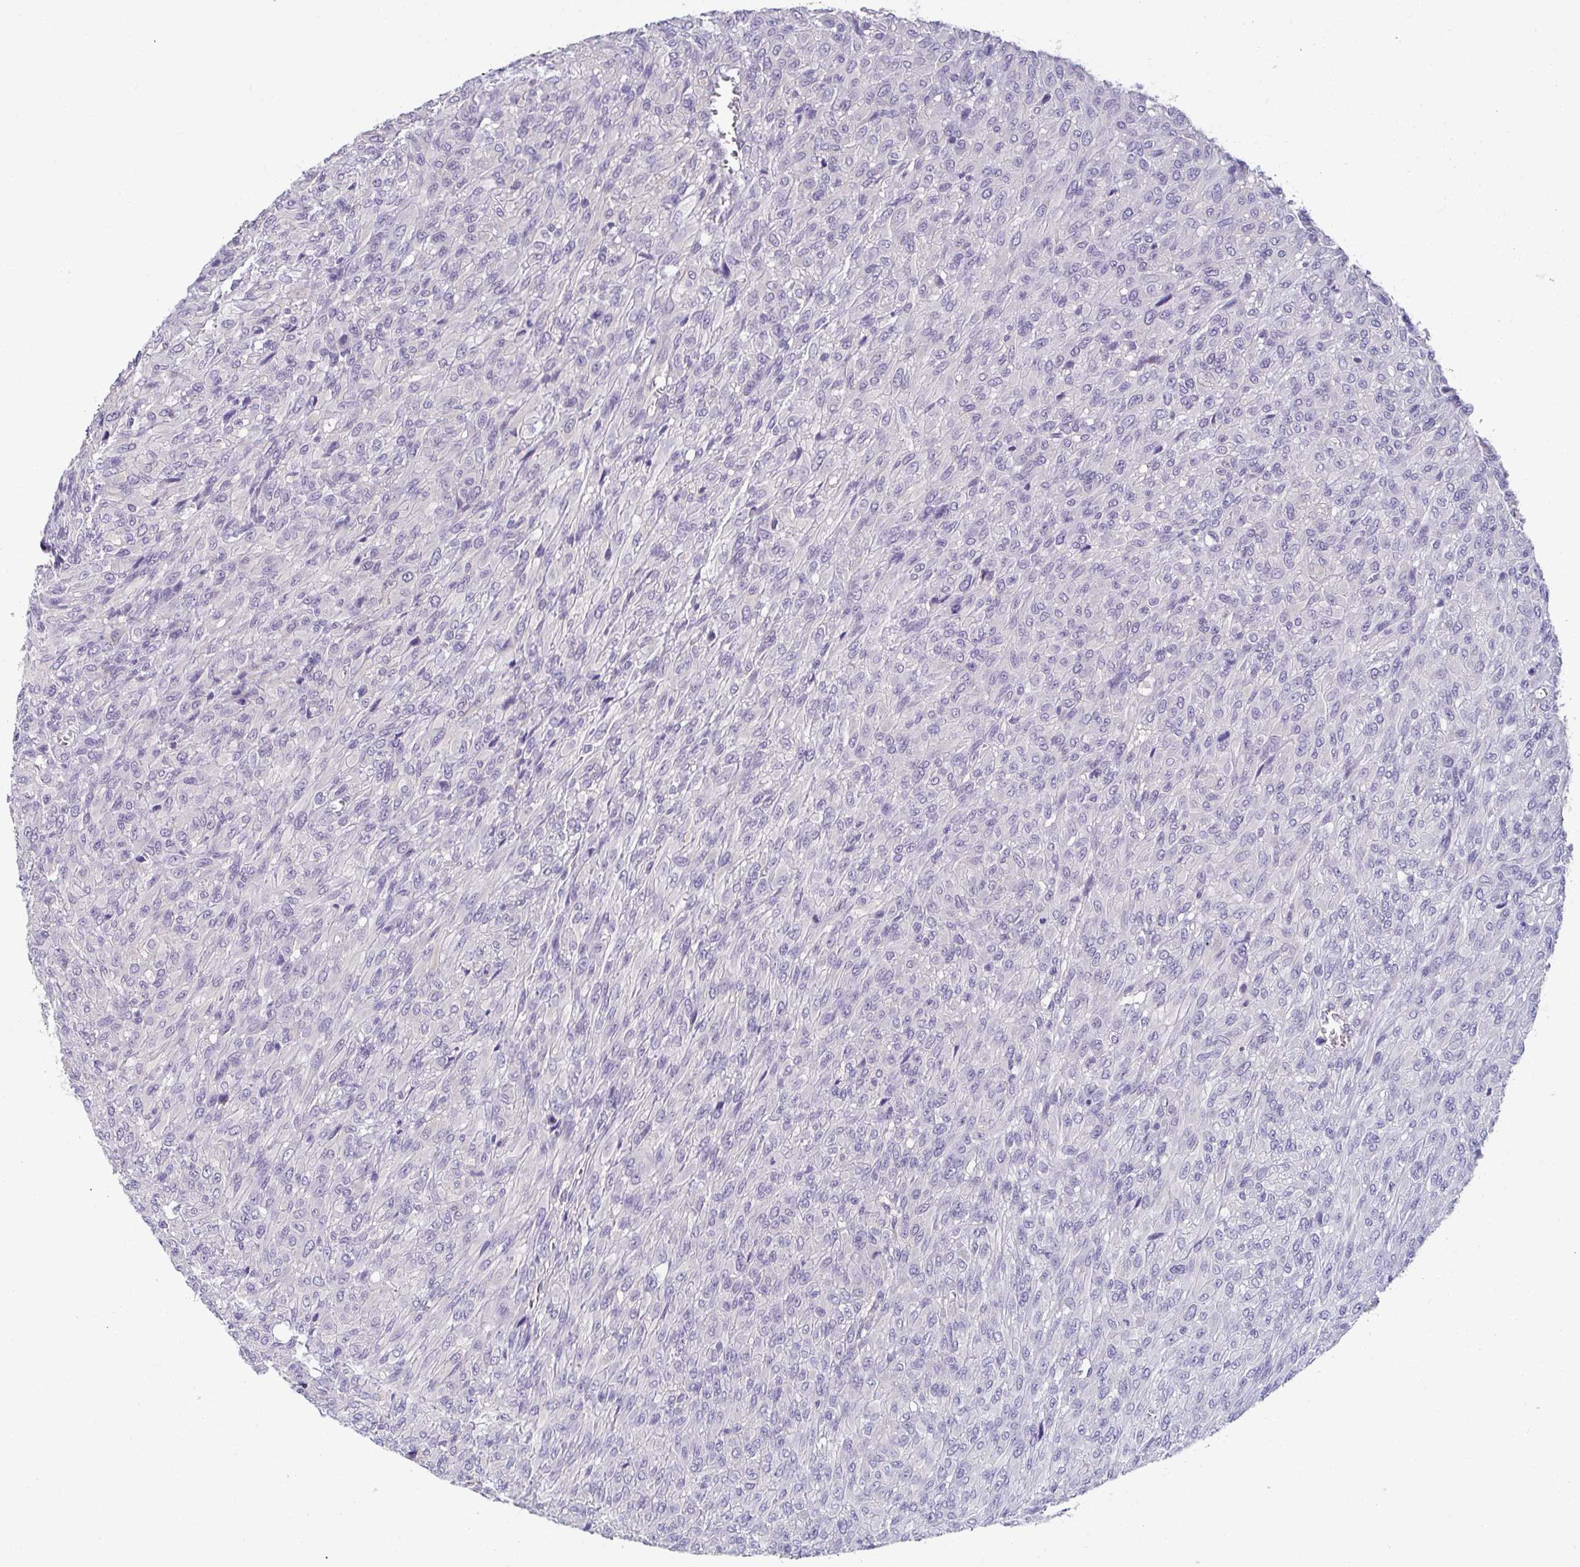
{"staining": {"intensity": "negative", "quantity": "none", "location": "none"}, "tissue": "renal cancer", "cell_type": "Tumor cells", "image_type": "cancer", "snomed": [{"axis": "morphology", "description": "Adenocarcinoma, NOS"}, {"axis": "topography", "description": "Kidney"}], "caption": "There is no significant staining in tumor cells of renal cancer.", "gene": "CXCR1", "patient": {"sex": "male", "age": 58}}